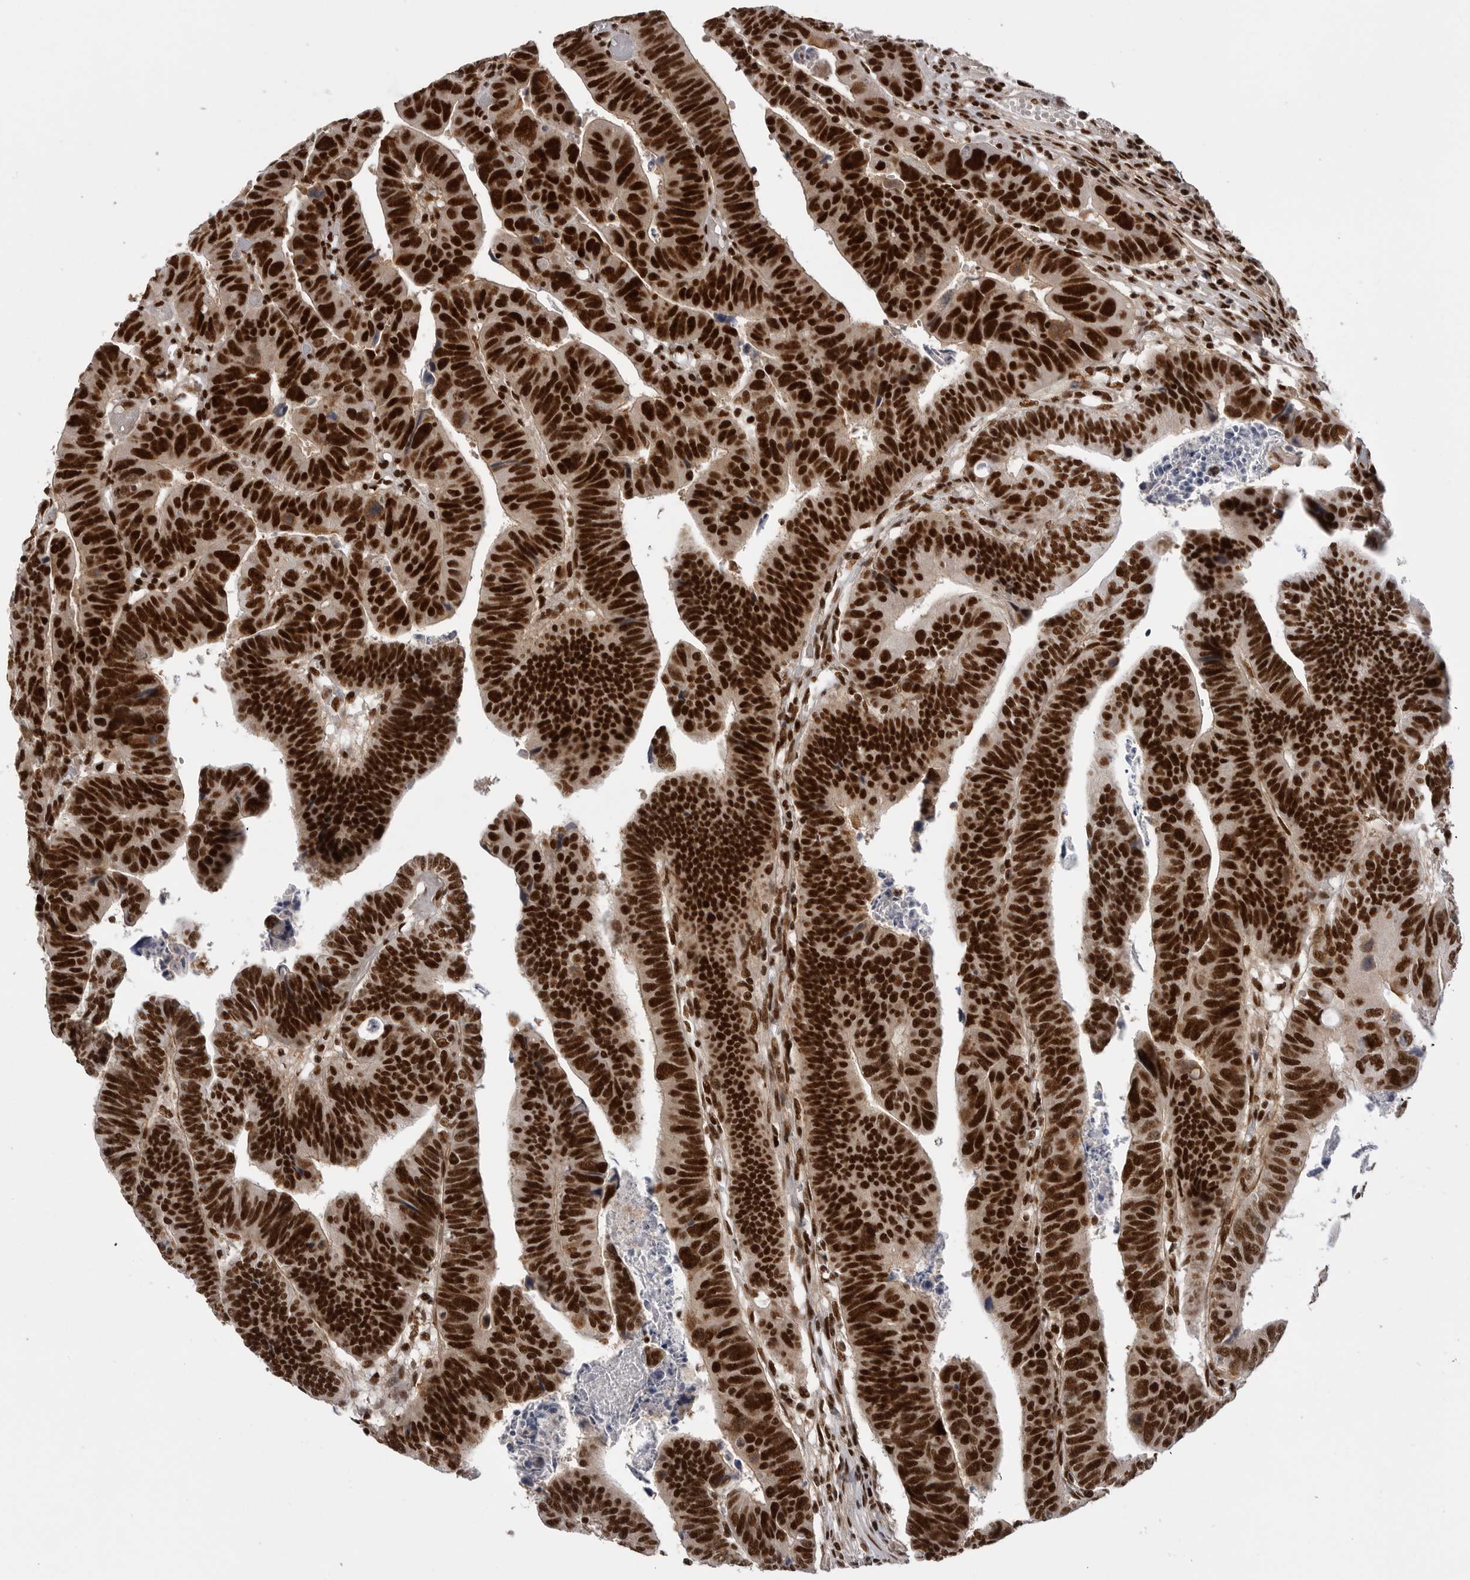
{"staining": {"intensity": "strong", "quantity": ">75%", "location": "nuclear"}, "tissue": "colorectal cancer", "cell_type": "Tumor cells", "image_type": "cancer", "snomed": [{"axis": "morphology", "description": "Adenocarcinoma, NOS"}, {"axis": "topography", "description": "Rectum"}], "caption": "The micrograph shows staining of colorectal cancer (adenocarcinoma), revealing strong nuclear protein expression (brown color) within tumor cells.", "gene": "PPP1R8", "patient": {"sex": "female", "age": 65}}